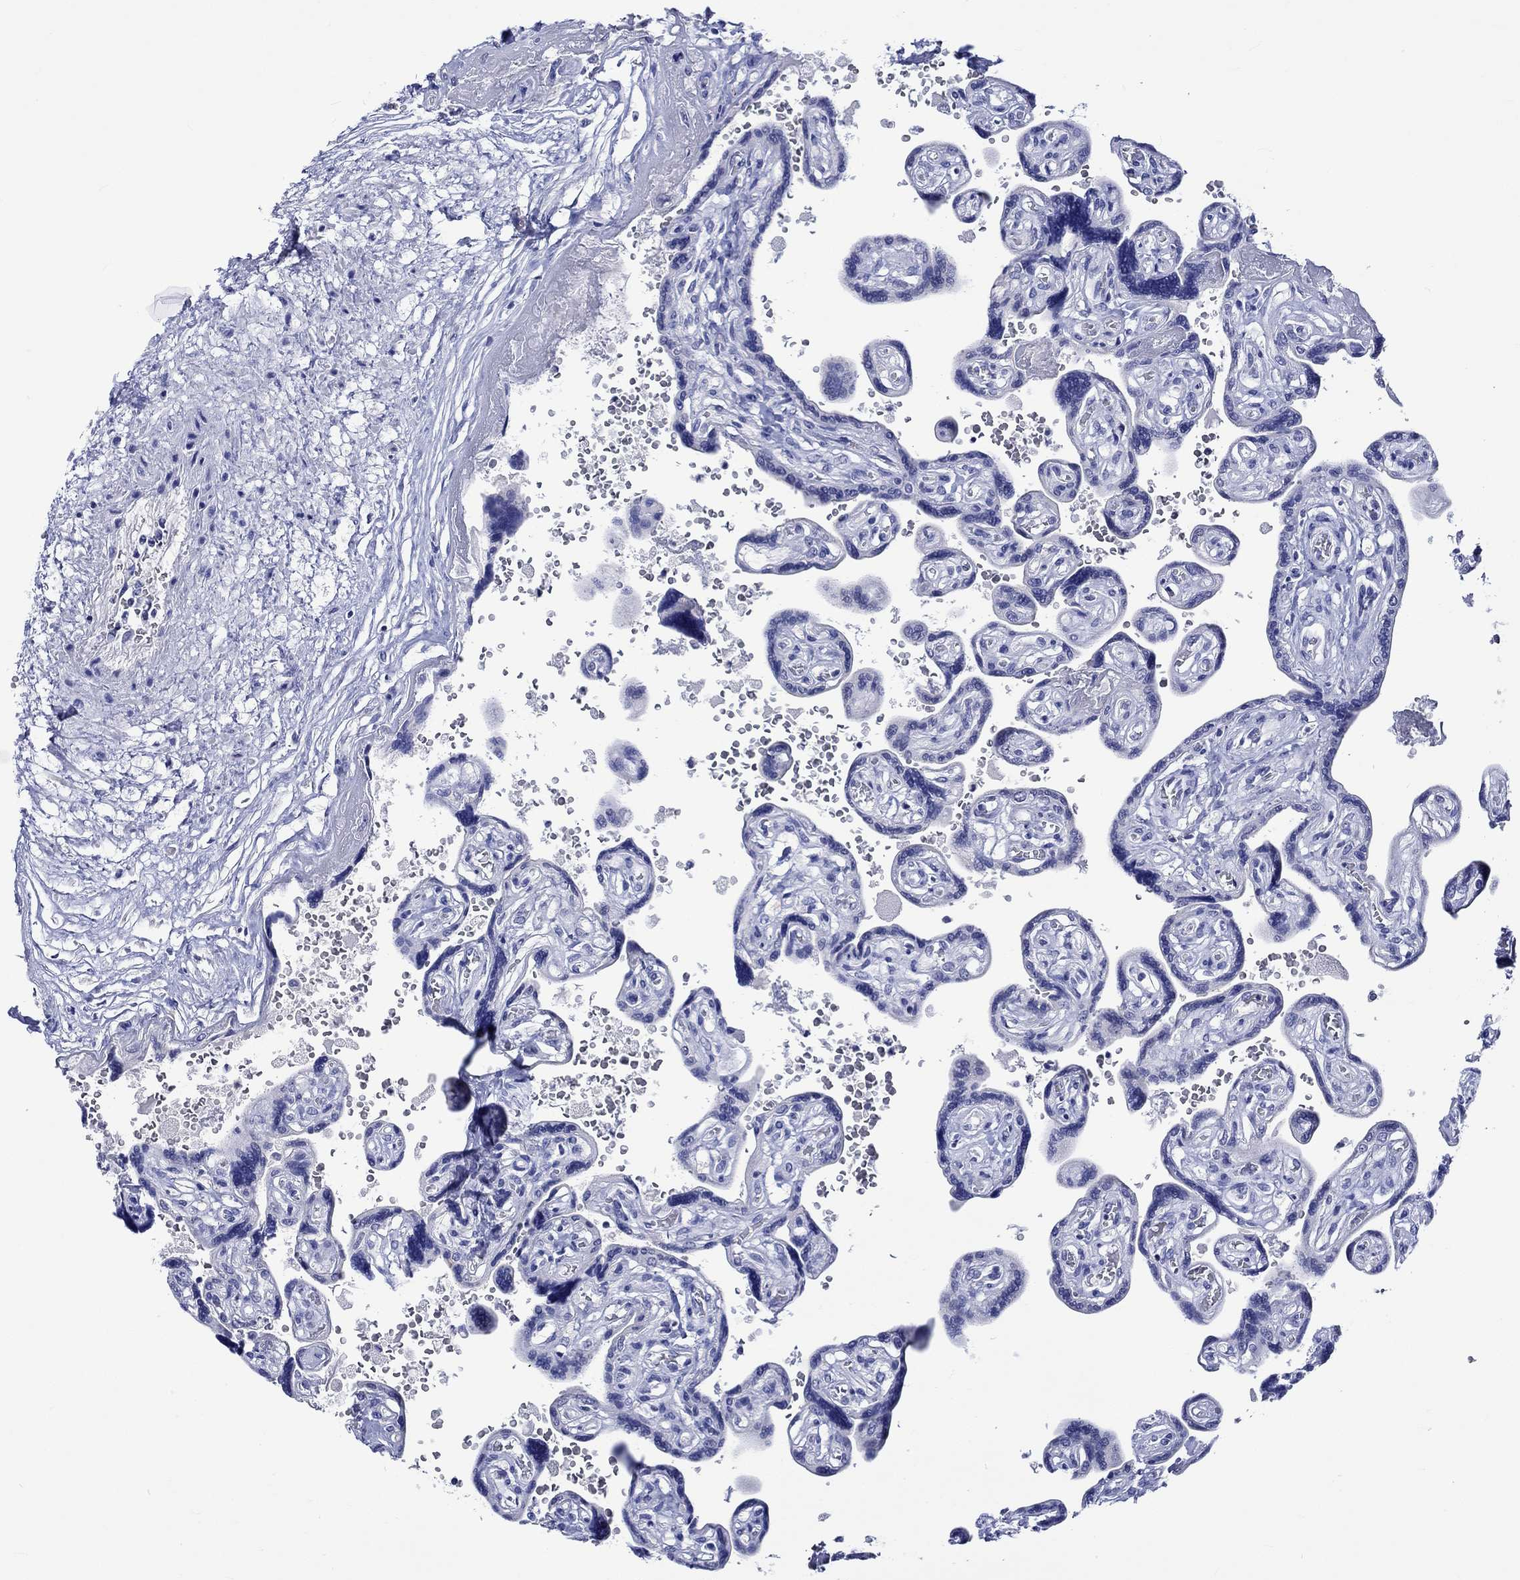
{"staining": {"intensity": "negative", "quantity": "none", "location": "none"}, "tissue": "placenta", "cell_type": "Decidual cells", "image_type": "normal", "snomed": [{"axis": "morphology", "description": "Normal tissue, NOS"}, {"axis": "topography", "description": "Placenta"}], "caption": "Immunohistochemistry of benign human placenta displays no positivity in decidual cells. (DAB (3,3'-diaminobenzidine) IHC with hematoxylin counter stain).", "gene": "KLHL35", "patient": {"sex": "female", "age": 32}}